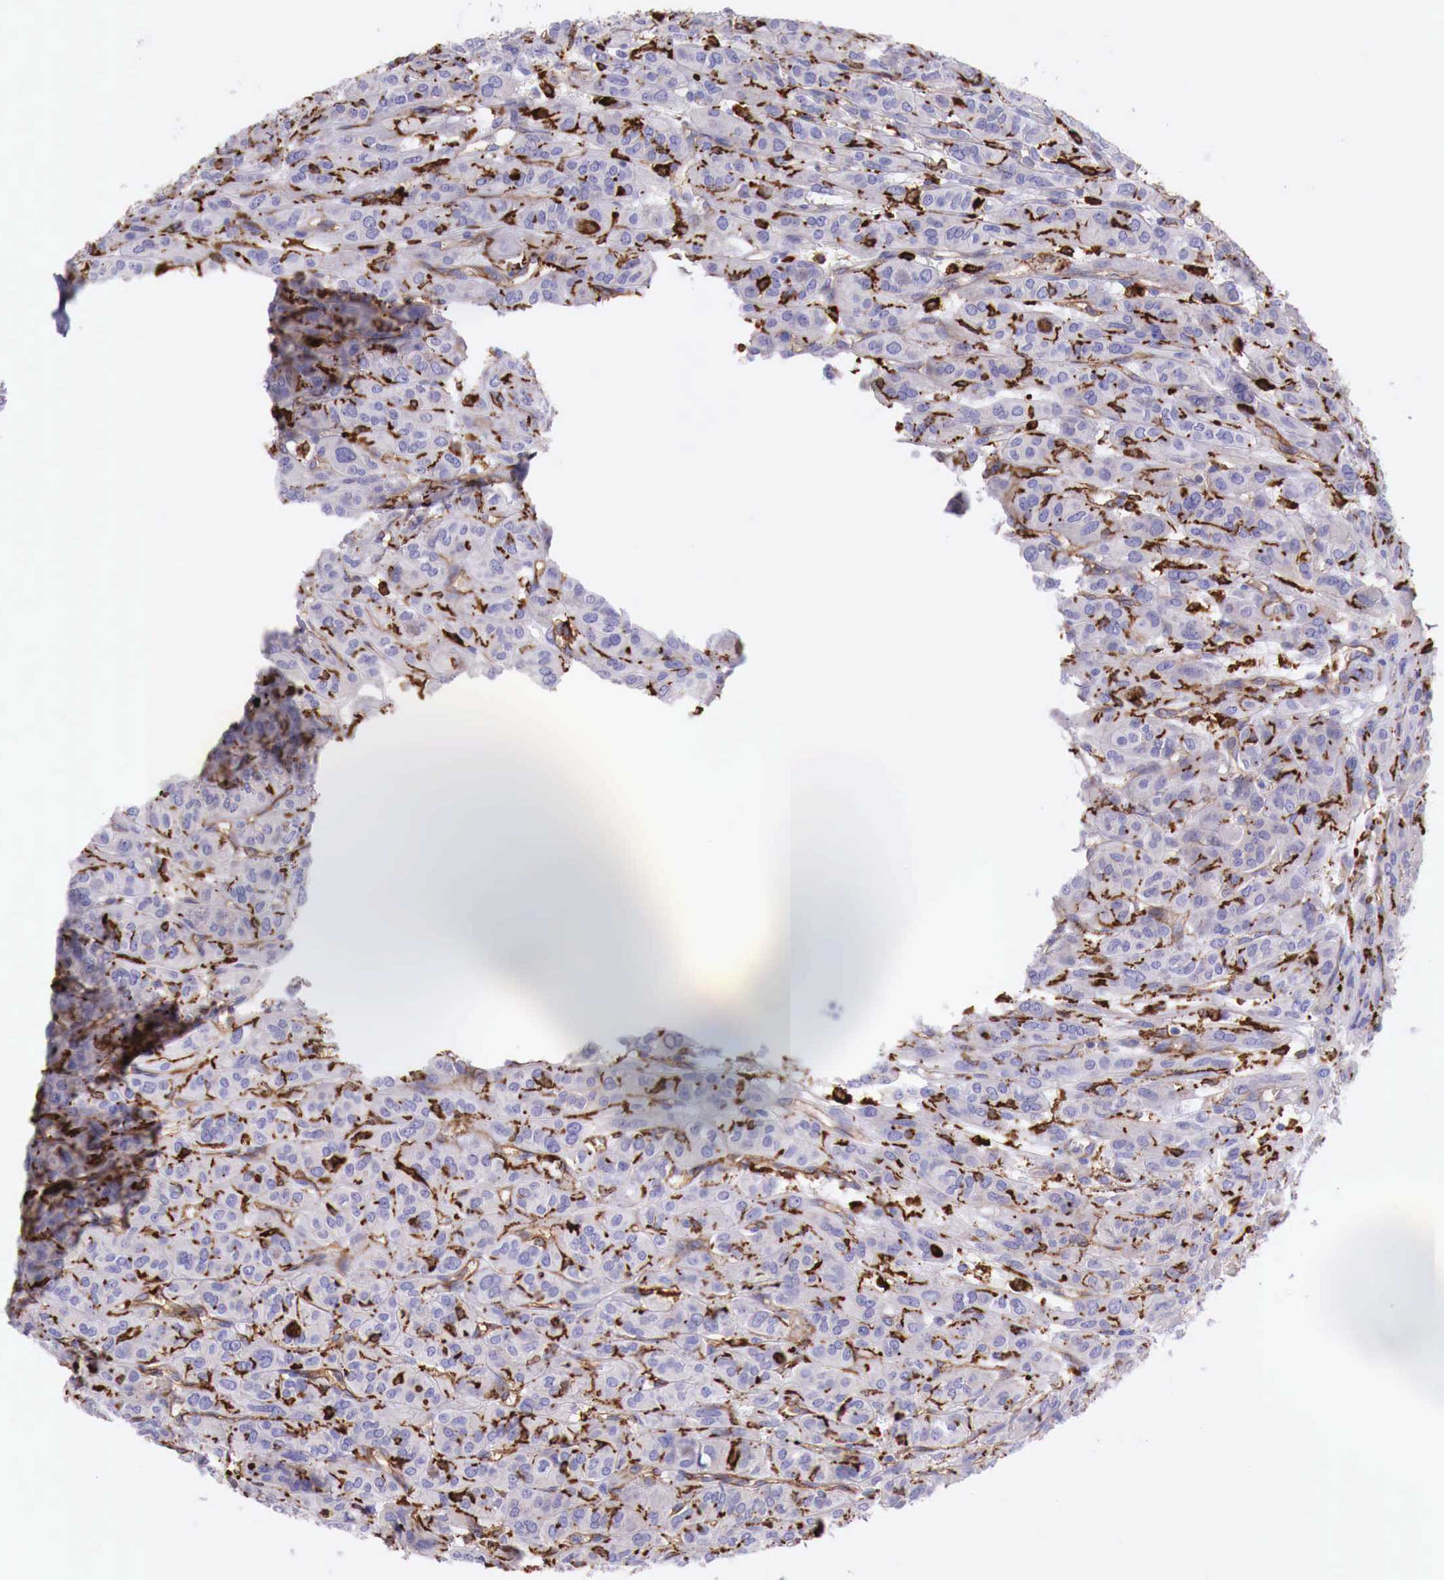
{"staining": {"intensity": "negative", "quantity": "none", "location": "none"}, "tissue": "thyroid cancer", "cell_type": "Tumor cells", "image_type": "cancer", "snomed": [{"axis": "morphology", "description": "Follicular adenoma carcinoma, NOS"}, {"axis": "topography", "description": "Thyroid gland"}], "caption": "An IHC image of thyroid cancer (follicular adenoma carcinoma) is shown. There is no staining in tumor cells of thyroid cancer (follicular adenoma carcinoma).", "gene": "MSR1", "patient": {"sex": "female", "age": 71}}